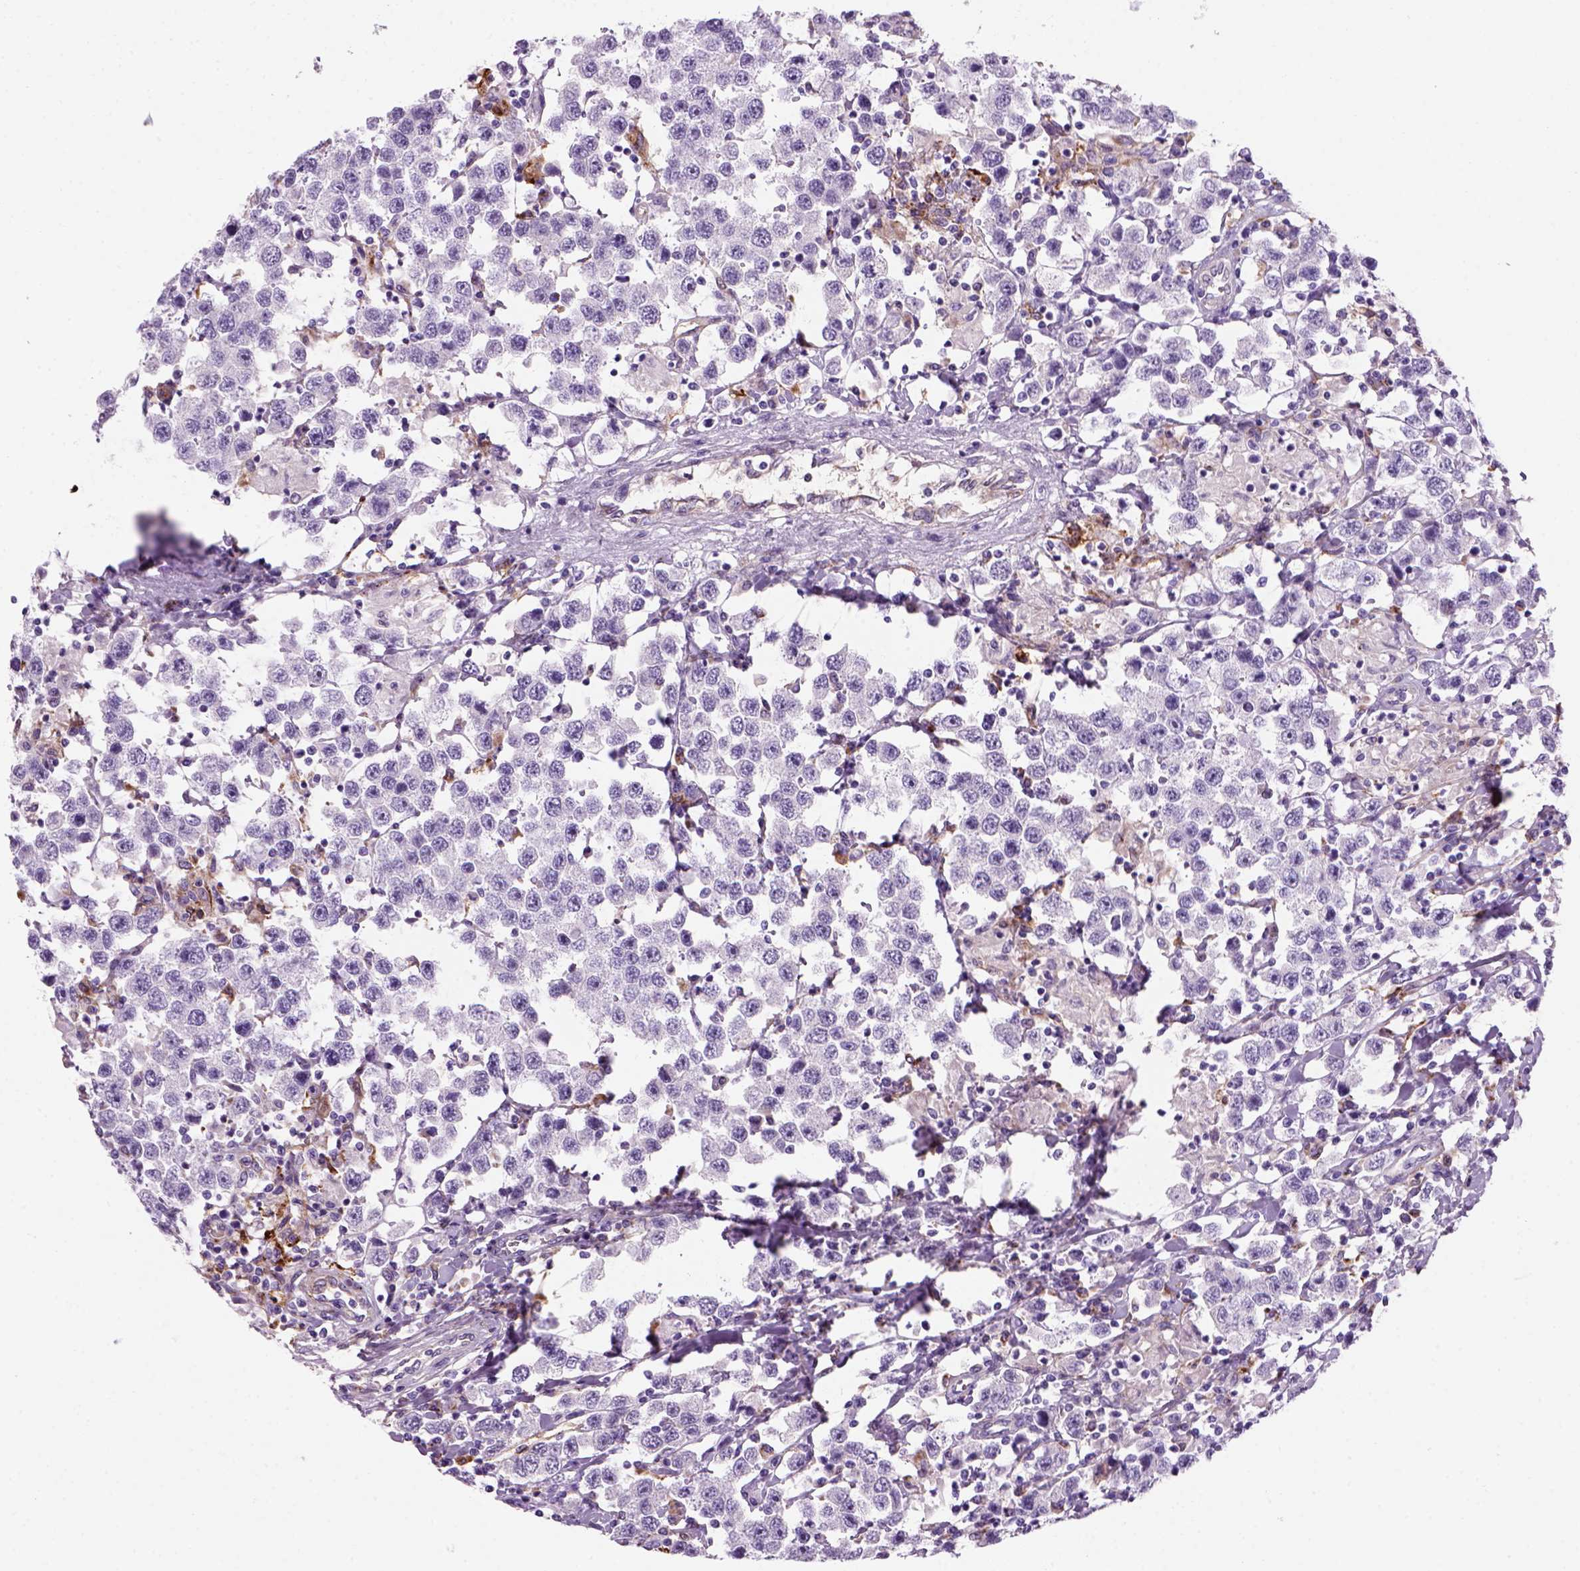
{"staining": {"intensity": "weak", "quantity": "<25%", "location": "cytoplasmic/membranous"}, "tissue": "testis cancer", "cell_type": "Tumor cells", "image_type": "cancer", "snomed": [{"axis": "morphology", "description": "Seminoma, NOS"}, {"axis": "topography", "description": "Testis"}], "caption": "The photomicrograph exhibits no significant positivity in tumor cells of testis seminoma. (IHC, brightfield microscopy, high magnification).", "gene": "MARCKS", "patient": {"sex": "male", "age": 45}}